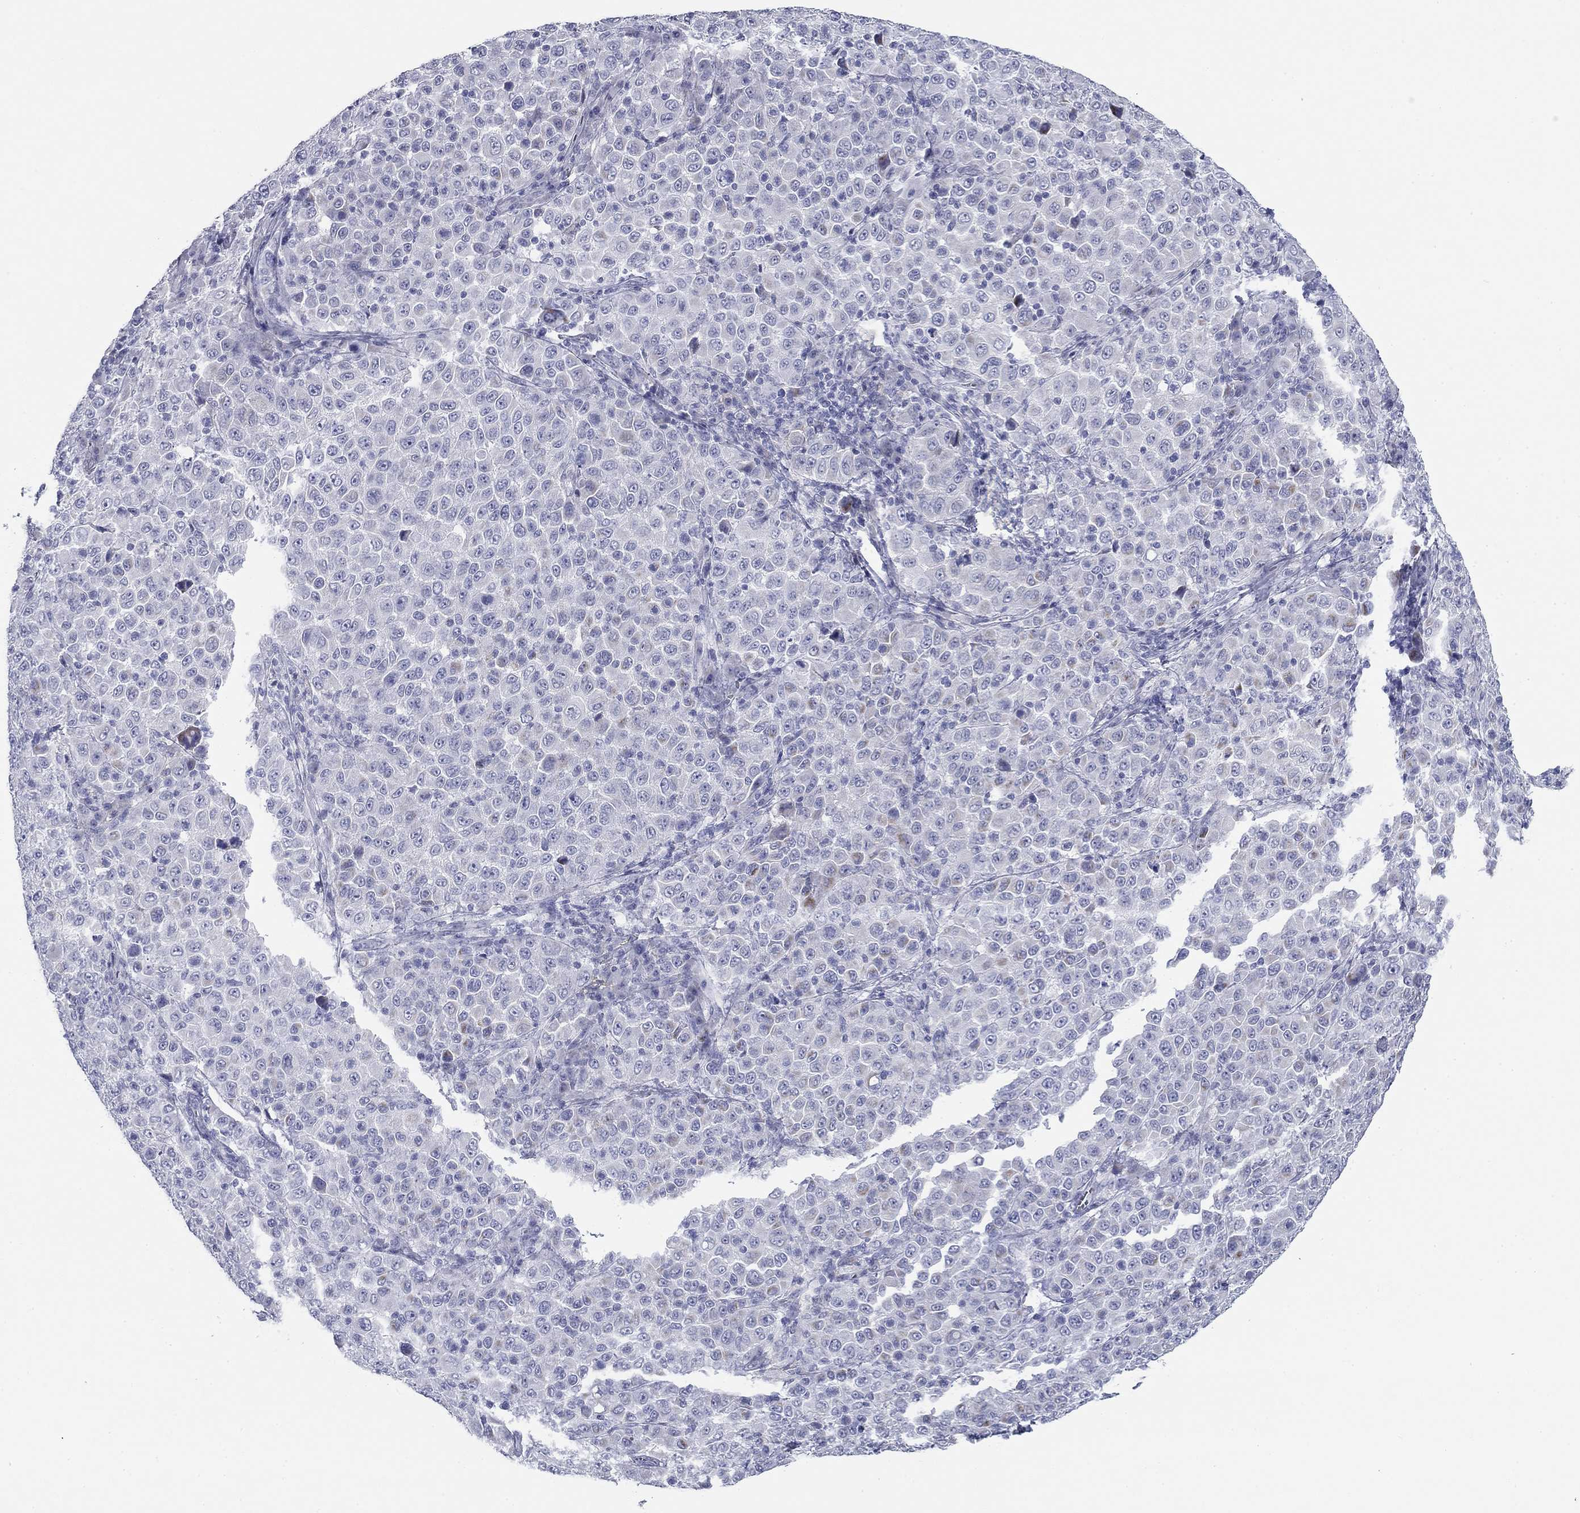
{"staining": {"intensity": "negative", "quantity": "none", "location": "none"}, "tissue": "melanoma", "cell_type": "Tumor cells", "image_type": "cancer", "snomed": [{"axis": "morphology", "description": "Malignant melanoma, NOS"}, {"axis": "topography", "description": "Skin"}], "caption": "Photomicrograph shows no protein staining in tumor cells of melanoma tissue. (DAB immunohistochemistry (IHC) visualized using brightfield microscopy, high magnification).", "gene": "ZP2", "patient": {"sex": "female", "age": 57}}